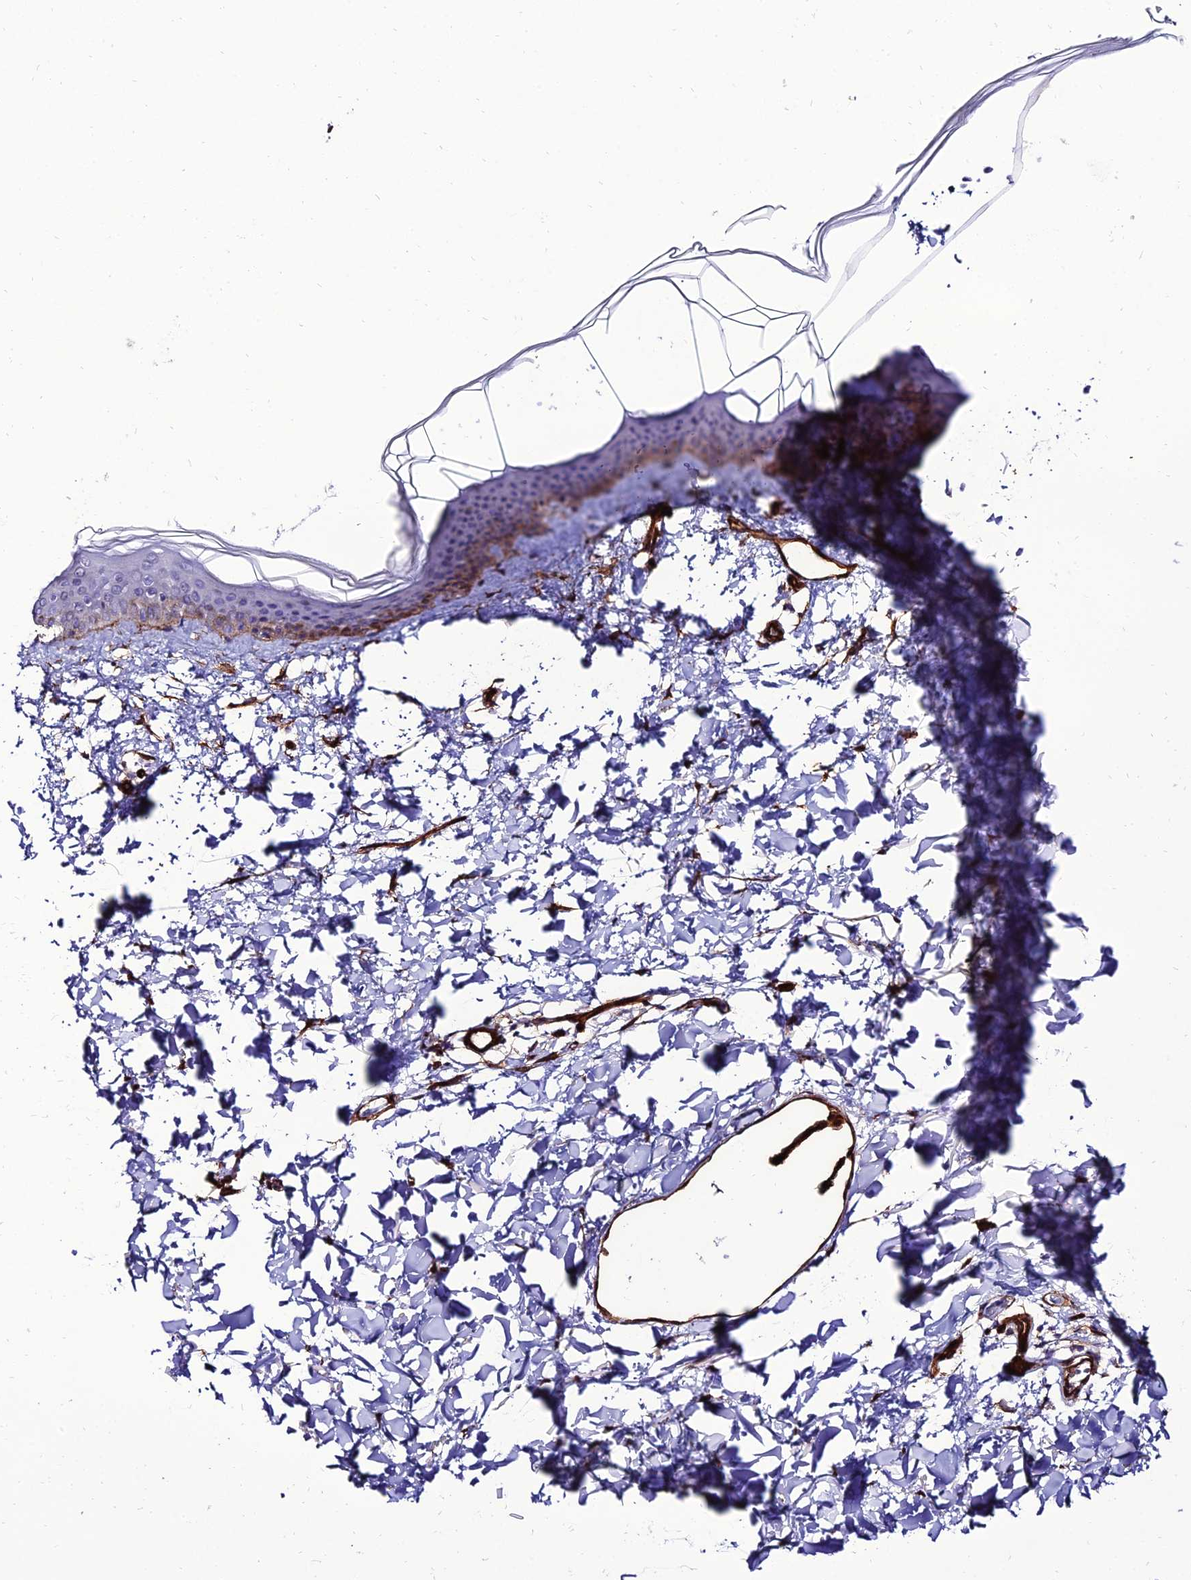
{"staining": {"intensity": "moderate", "quantity": ">75%", "location": "cytoplasmic/membranous"}, "tissue": "skin", "cell_type": "Fibroblasts", "image_type": "normal", "snomed": [{"axis": "morphology", "description": "Normal tissue, NOS"}, {"axis": "topography", "description": "Skin"}], "caption": "Immunohistochemistry (IHC) staining of normal skin, which exhibits medium levels of moderate cytoplasmic/membranous staining in about >75% of fibroblasts indicating moderate cytoplasmic/membranous protein staining. The staining was performed using DAB (3,3'-diaminobenzidine) (brown) for protein detection and nuclei were counterstained in hematoxylin (blue).", "gene": "ALDH3B2", "patient": {"sex": "female", "age": 58}}